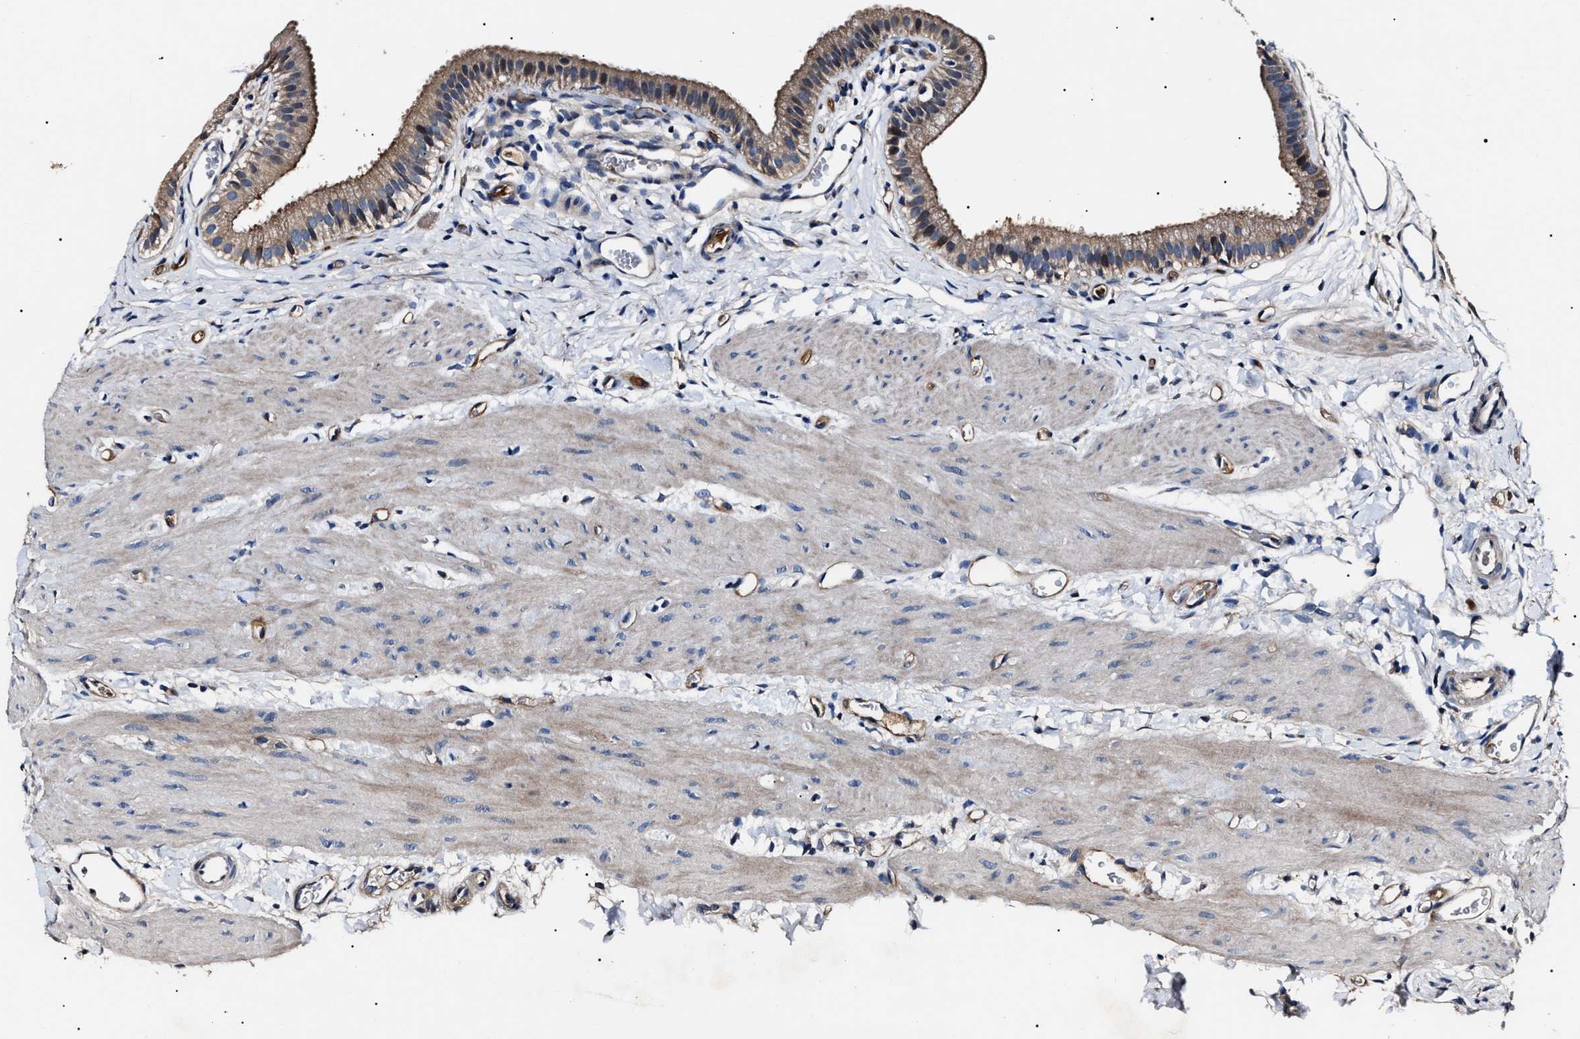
{"staining": {"intensity": "moderate", "quantity": ">75%", "location": "cytoplasmic/membranous"}, "tissue": "gallbladder", "cell_type": "Glandular cells", "image_type": "normal", "snomed": [{"axis": "morphology", "description": "Normal tissue, NOS"}, {"axis": "topography", "description": "Gallbladder"}], "caption": "This histopathology image demonstrates IHC staining of benign gallbladder, with medium moderate cytoplasmic/membranous expression in about >75% of glandular cells.", "gene": "IFT81", "patient": {"sex": "female", "age": 26}}